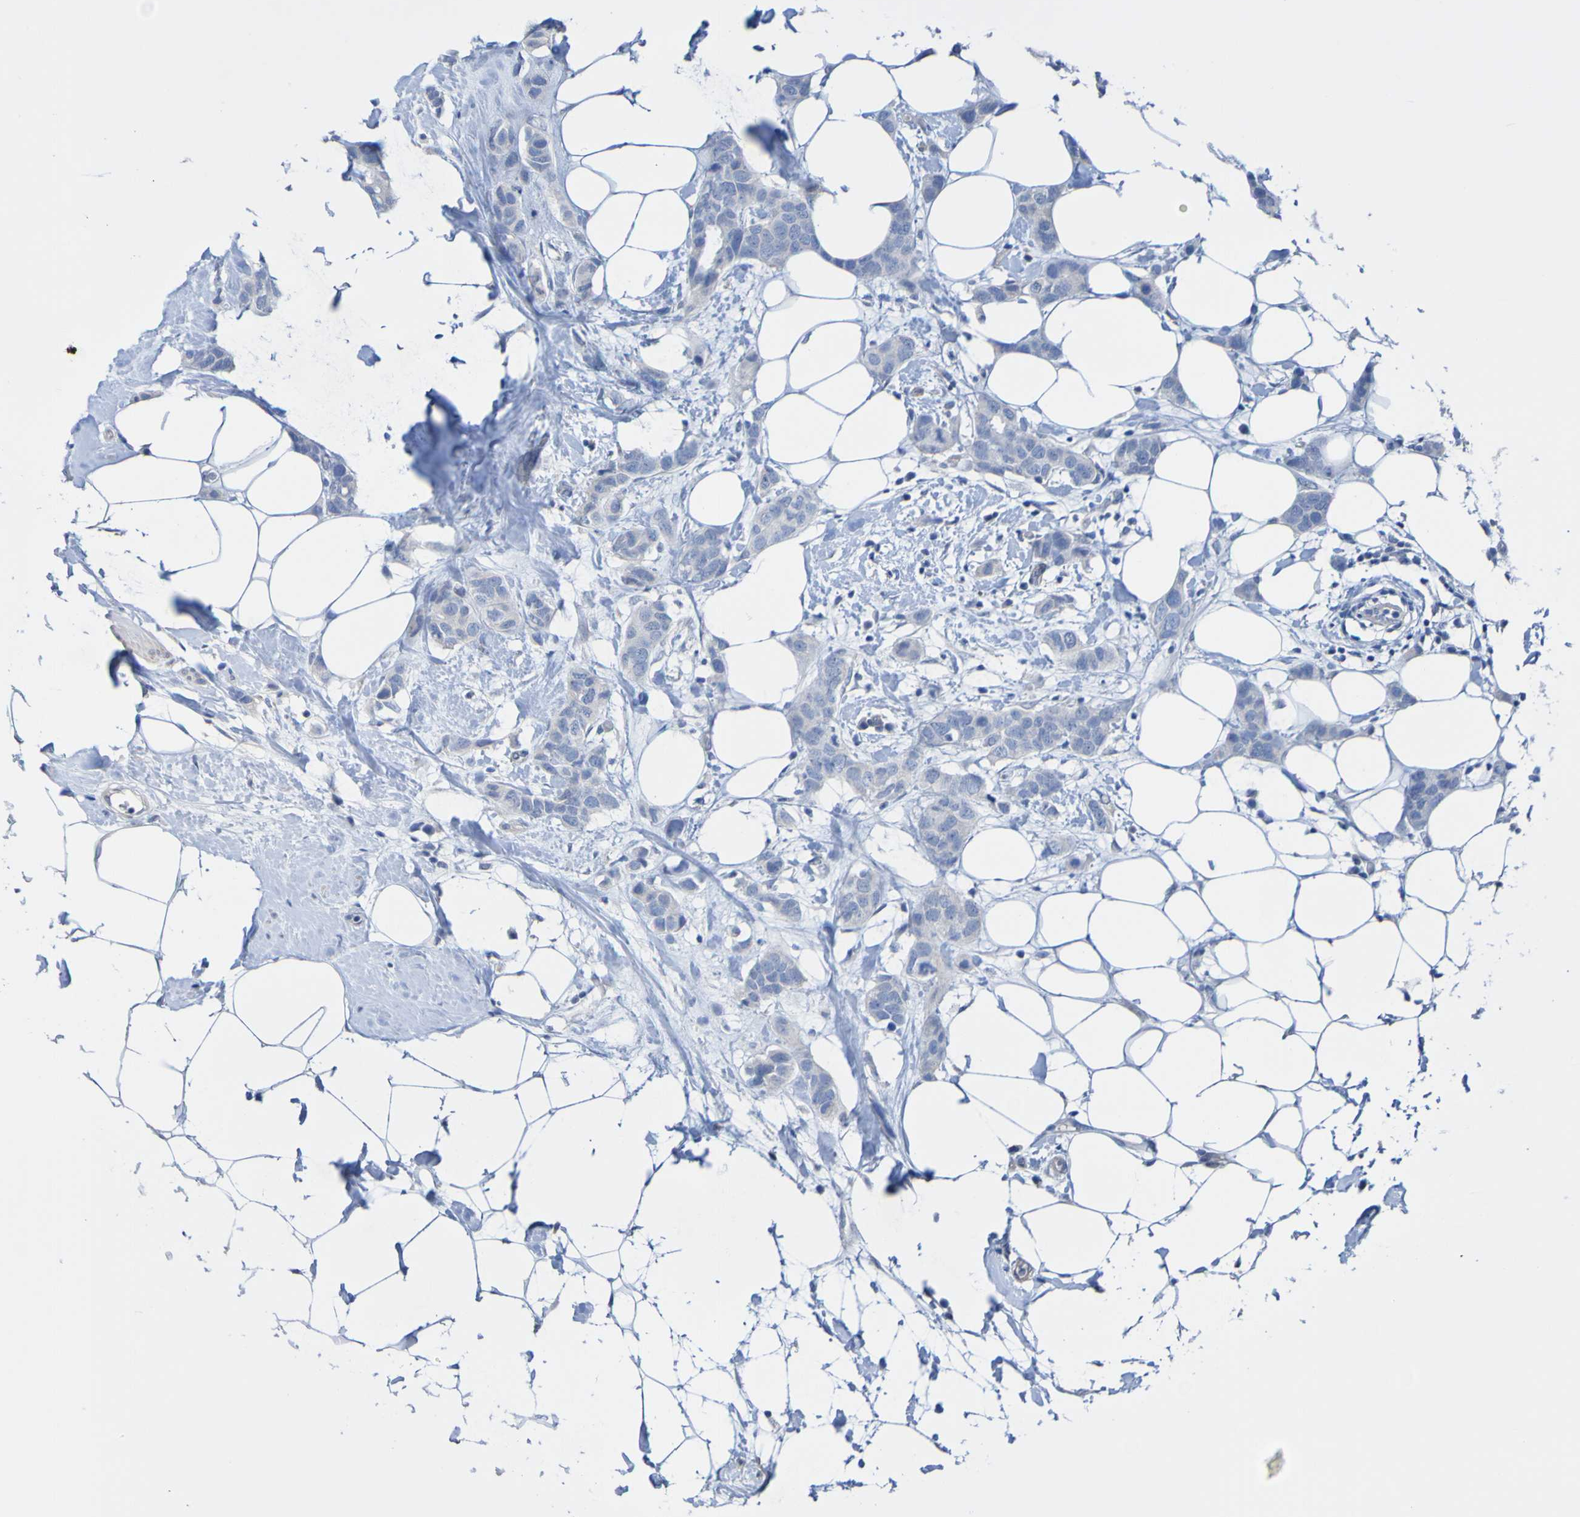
{"staining": {"intensity": "negative", "quantity": "none", "location": "none"}, "tissue": "breast cancer", "cell_type": "Tumor cells", "image_type": "cancer", "snomed": [{"axis": "morphology", "description": "Normal tissue, NOS"}, {"axis": "morphology", "description": "Duct carcinoma"}, {"axis": "topography", "description": "Breast"}], "caption": "Tumor cells show no significant protein staining in breast cancer.", "gene": "ACMSD", "patient": {"sex": "female", "age": 50}}